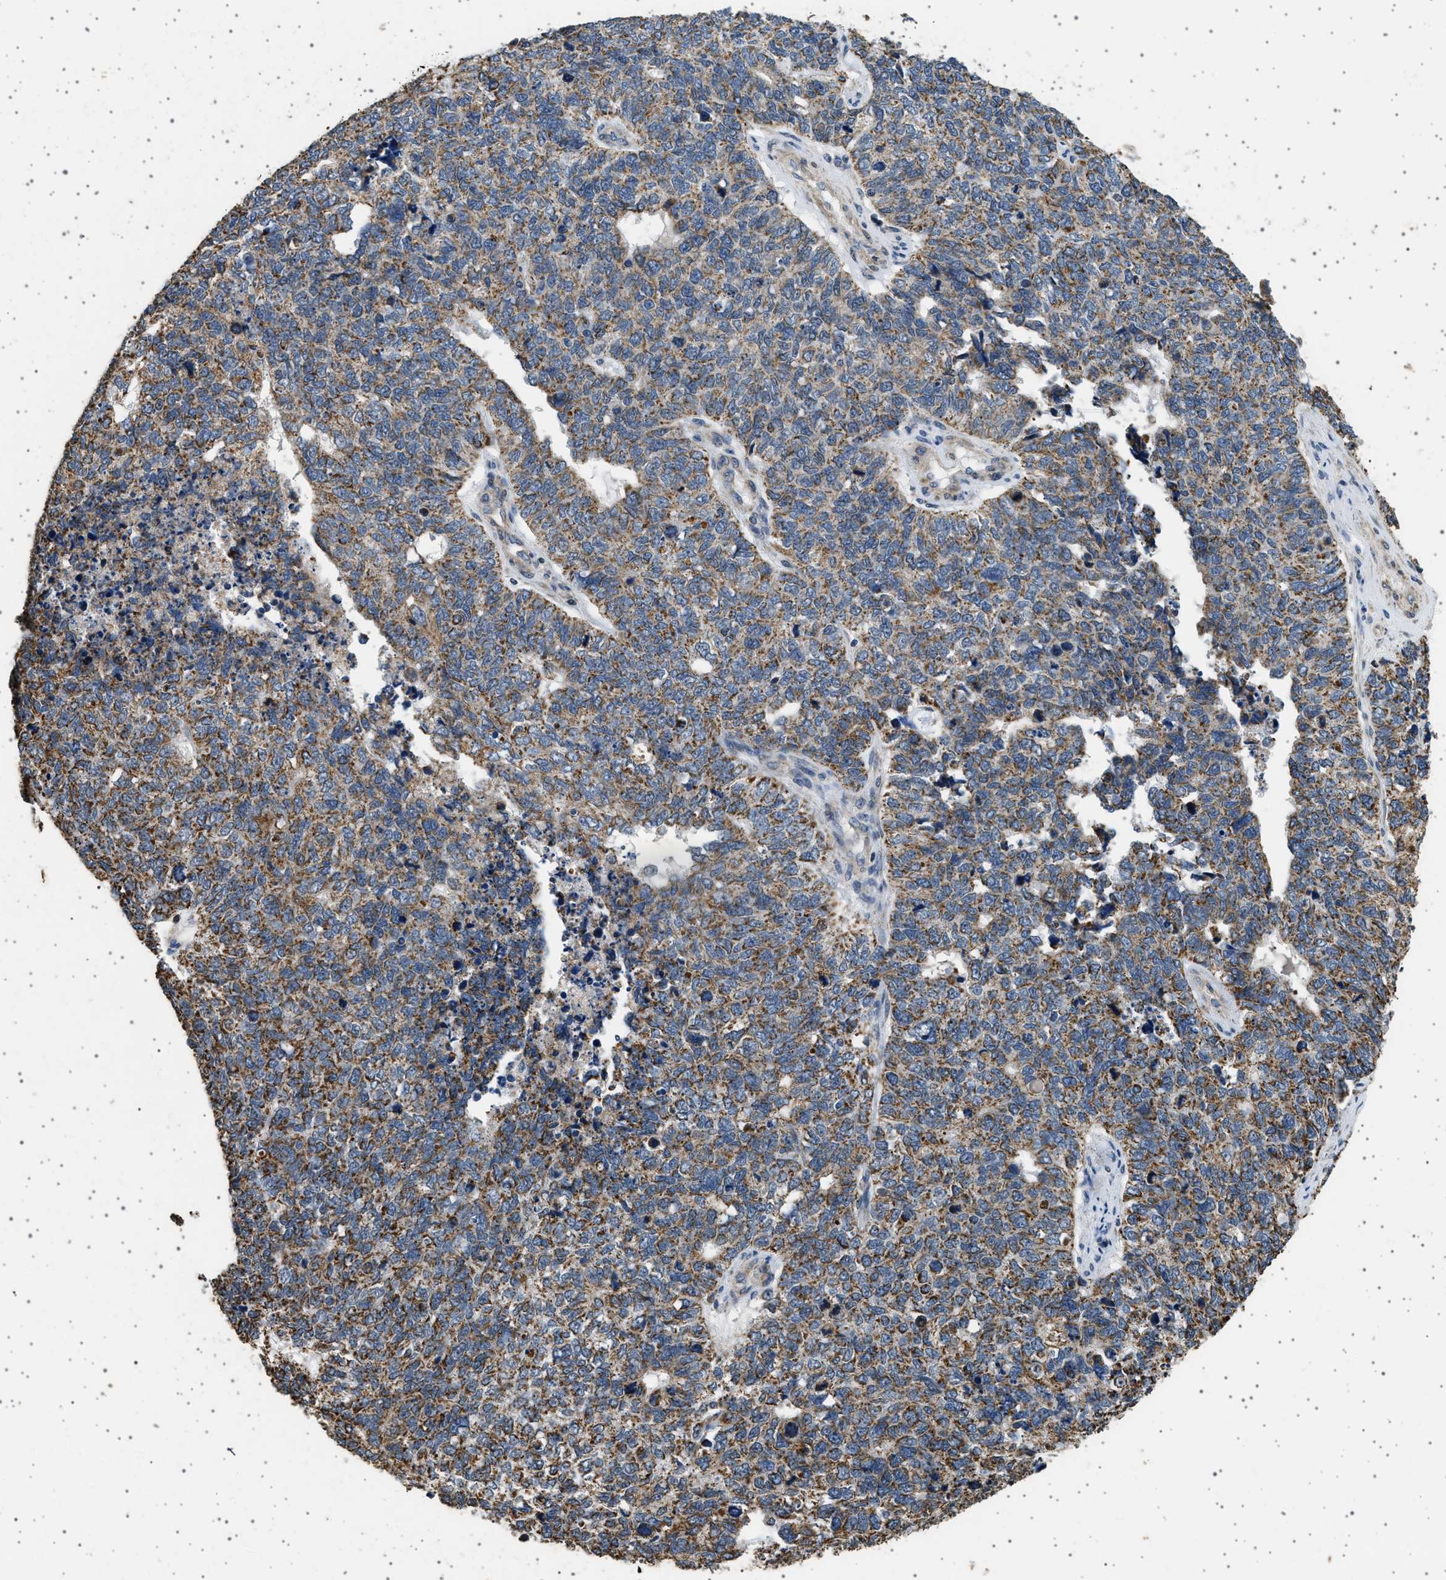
{"staining": {"intensity": "moderate", "quantity": ">75%", "location": "cytoplasmic/membranous"}, "tissue": "cervical cancer", "cell_type": "Tumor cells", "image_type": "cancer", "snomed": [{"axis": "morphology", "description": "Squamous cell carcinoma, NOS"}, {"axis": "topography", "description": "Cervix"}], "caption": "Tumor cells demonstrate moderate cytoplasmic/membranous staining in approximately >75% of cells in cervical cancer (squamous cell carcinoma). (Stains: DAB (3,3'-diaminobenzidine) in brown, nuclei in blue, Microscopy: brightfield microscopy at high magnification).", "gene": "KCNA4", "patient": {"sex": "female", "age": 63}}